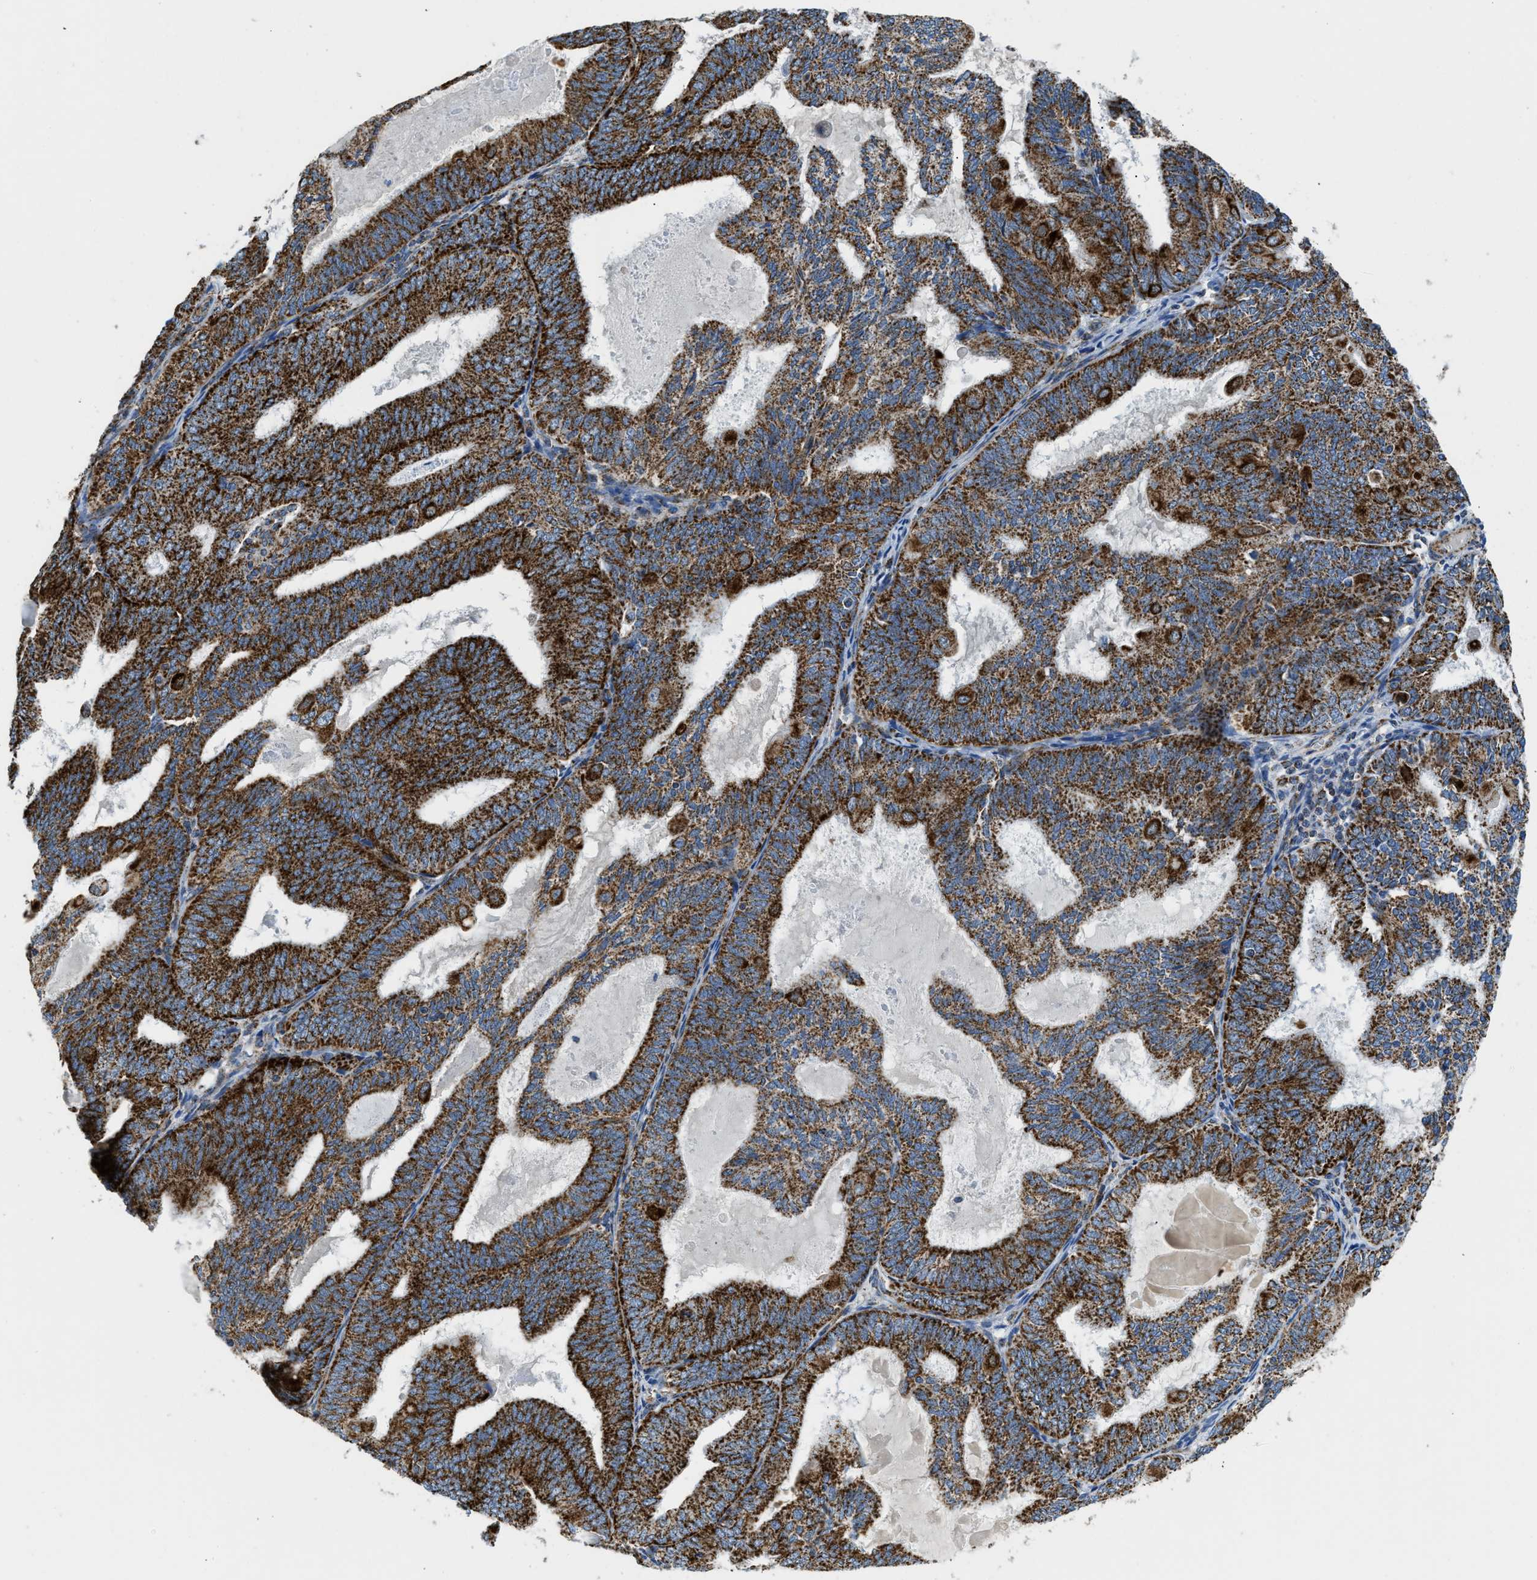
{"staining": {"intensity": "strong", "quantity": ">75%", "location": "cytoplasmic/membranous"}, "tissue": "endometrial cancer", "cell_type": "Tumor cells", "image_type": "cancer", "snomed": [{"axis": "morphology", "description": "Adenocarcinoma, NOS"}, {"axis": "topography", "description": "Endometrium"}], "caption": "Protein expression analysis of adenocarcinoma (endometrial) exhibits strong cytoplasmic/membranous expression in approximately >75% of tumor cells.", "gene": "STK33", "patient": {"sex": "female", "age": 81}}